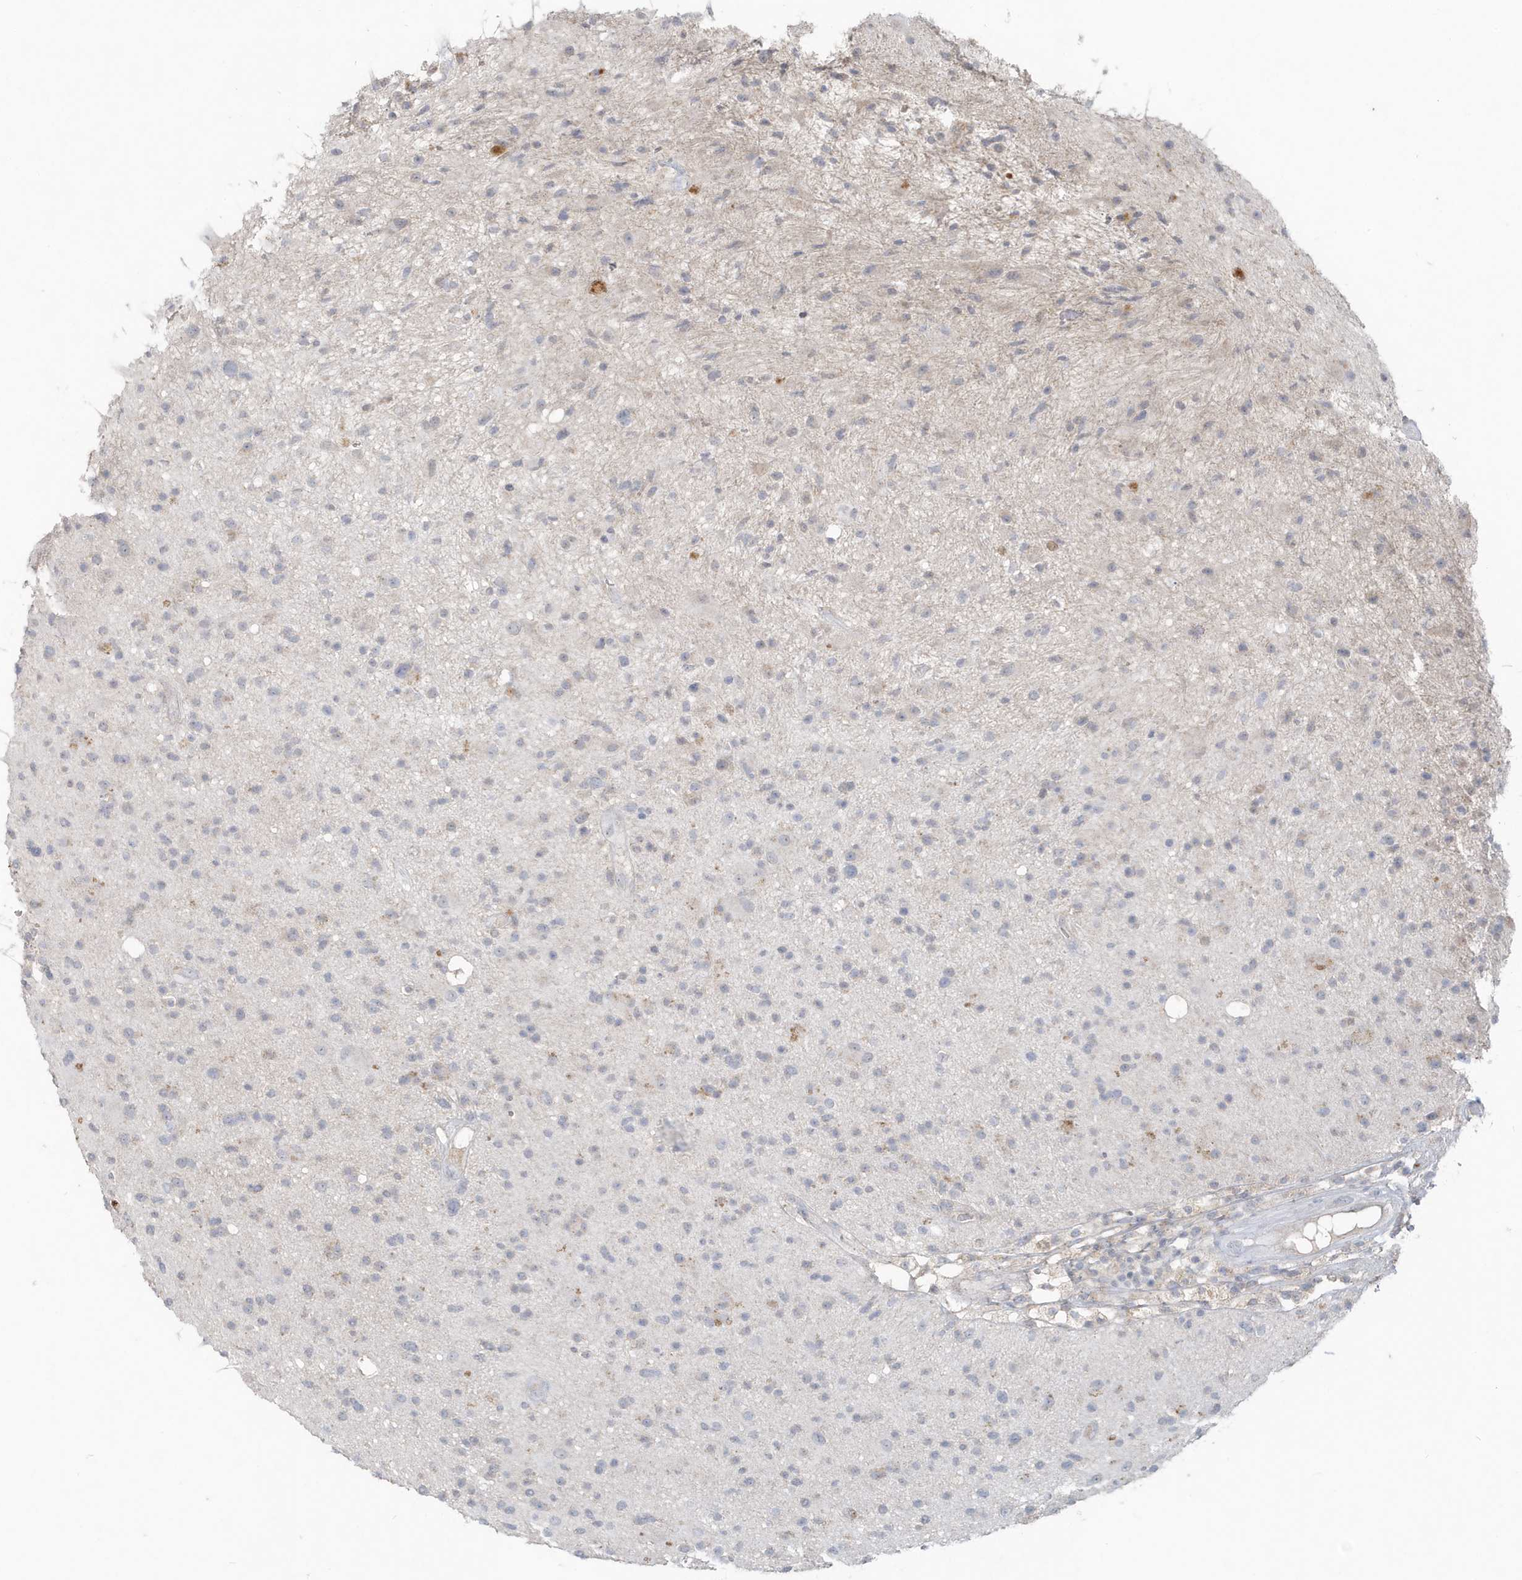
{"staining": {"intensity": "negative", "quantity": "none", "location": "none"}, "tissue": "glioma", "cell_type": "Tumor cells", "image_type": "cancer", "snomed": [{"axis": "morphology", "description": "Glioma, malignant, High grade"}, {"axis": "topography", "description": "Brain"}], "caption": "The image demonstrates no staining of tumor cells in glioma.", "gene": "C1RL", "patient": {"sex": "male", "age": 33}}